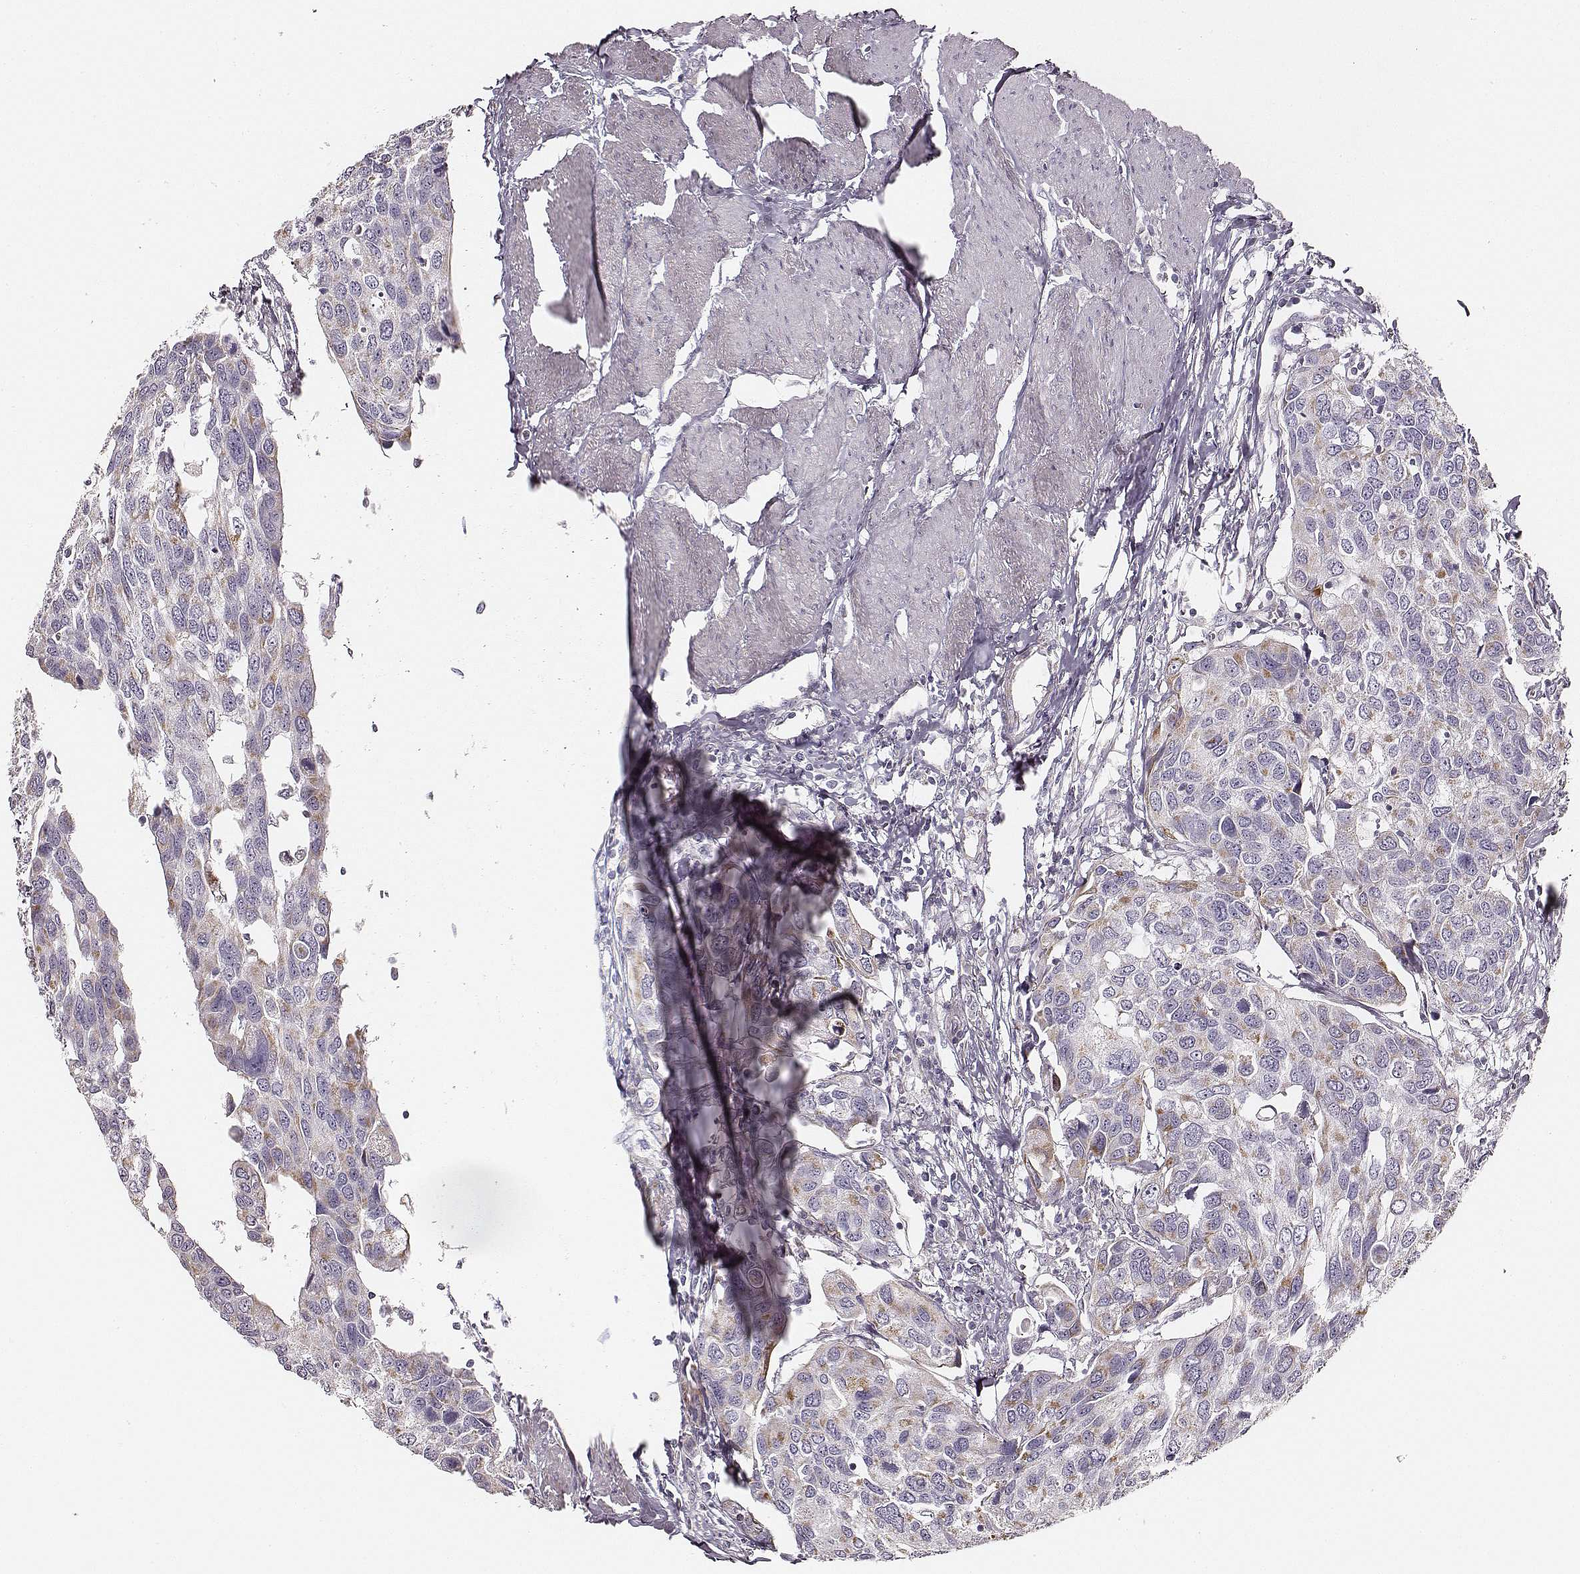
{"staining": {"intensity": "negative", "quantity": "none", "location": "none"}, "tissue": "urothelial cancer", "cell_type": "Tumor cells", "image_type": "cancer", "snomed": [{"axis": "morphology", "description": "Urothelial carcinoma, High grade"}, {"axis": "topography", "description": "Urinary bladder"}], "caption": "The image demonstrates no significant positivity in tumor cells of urothelial carcinoma (high-grade). The staining was performed using DAB (3,3'-diaminobenzidine) to visualize the protein expression in brown, while the nuclei were stained in blue with hematoxylin (Magnification: 20x).", "gene": "UBL4B", "patient": {"sex": "male", "age": 60}}